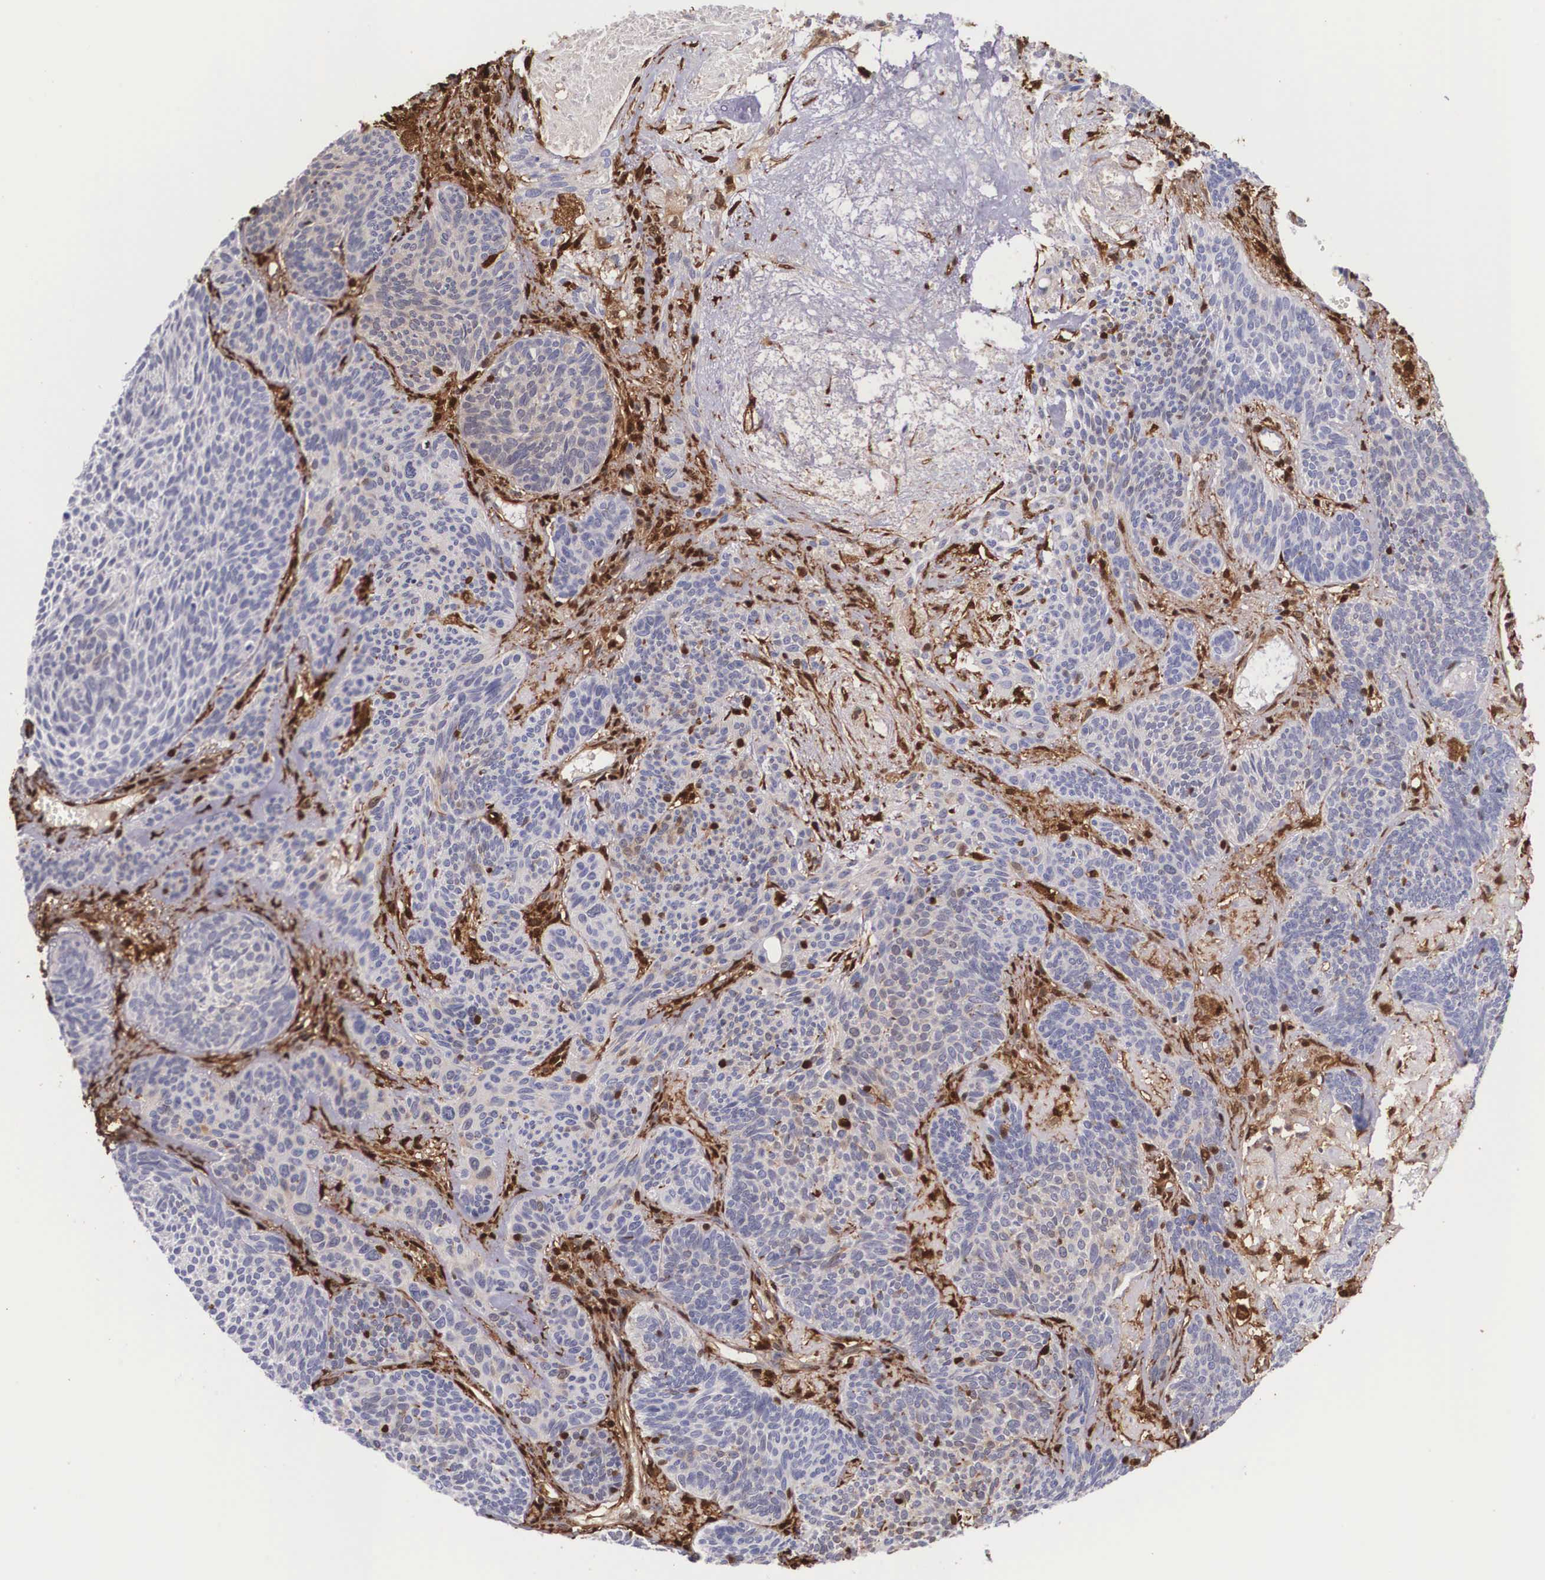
{"staining": {"intensity": "negative", "quantity": "none", "location": "none"}, "tissue": "skin cancer", "cell_type": "Tumor cells", "image_type": "cancer", "snomed": [{"axis": "morphology", "description": "Basal cell carcinoma"}, {"axis": "topography", "description": "Skin"}], "caption": "Immunohistochemical staining of human basal cell carcinoma (skin) demonstrates no significant positivity in tumor cells.", "gene": "LGALS1", "patient": {"sex": "male", "age": 84}}